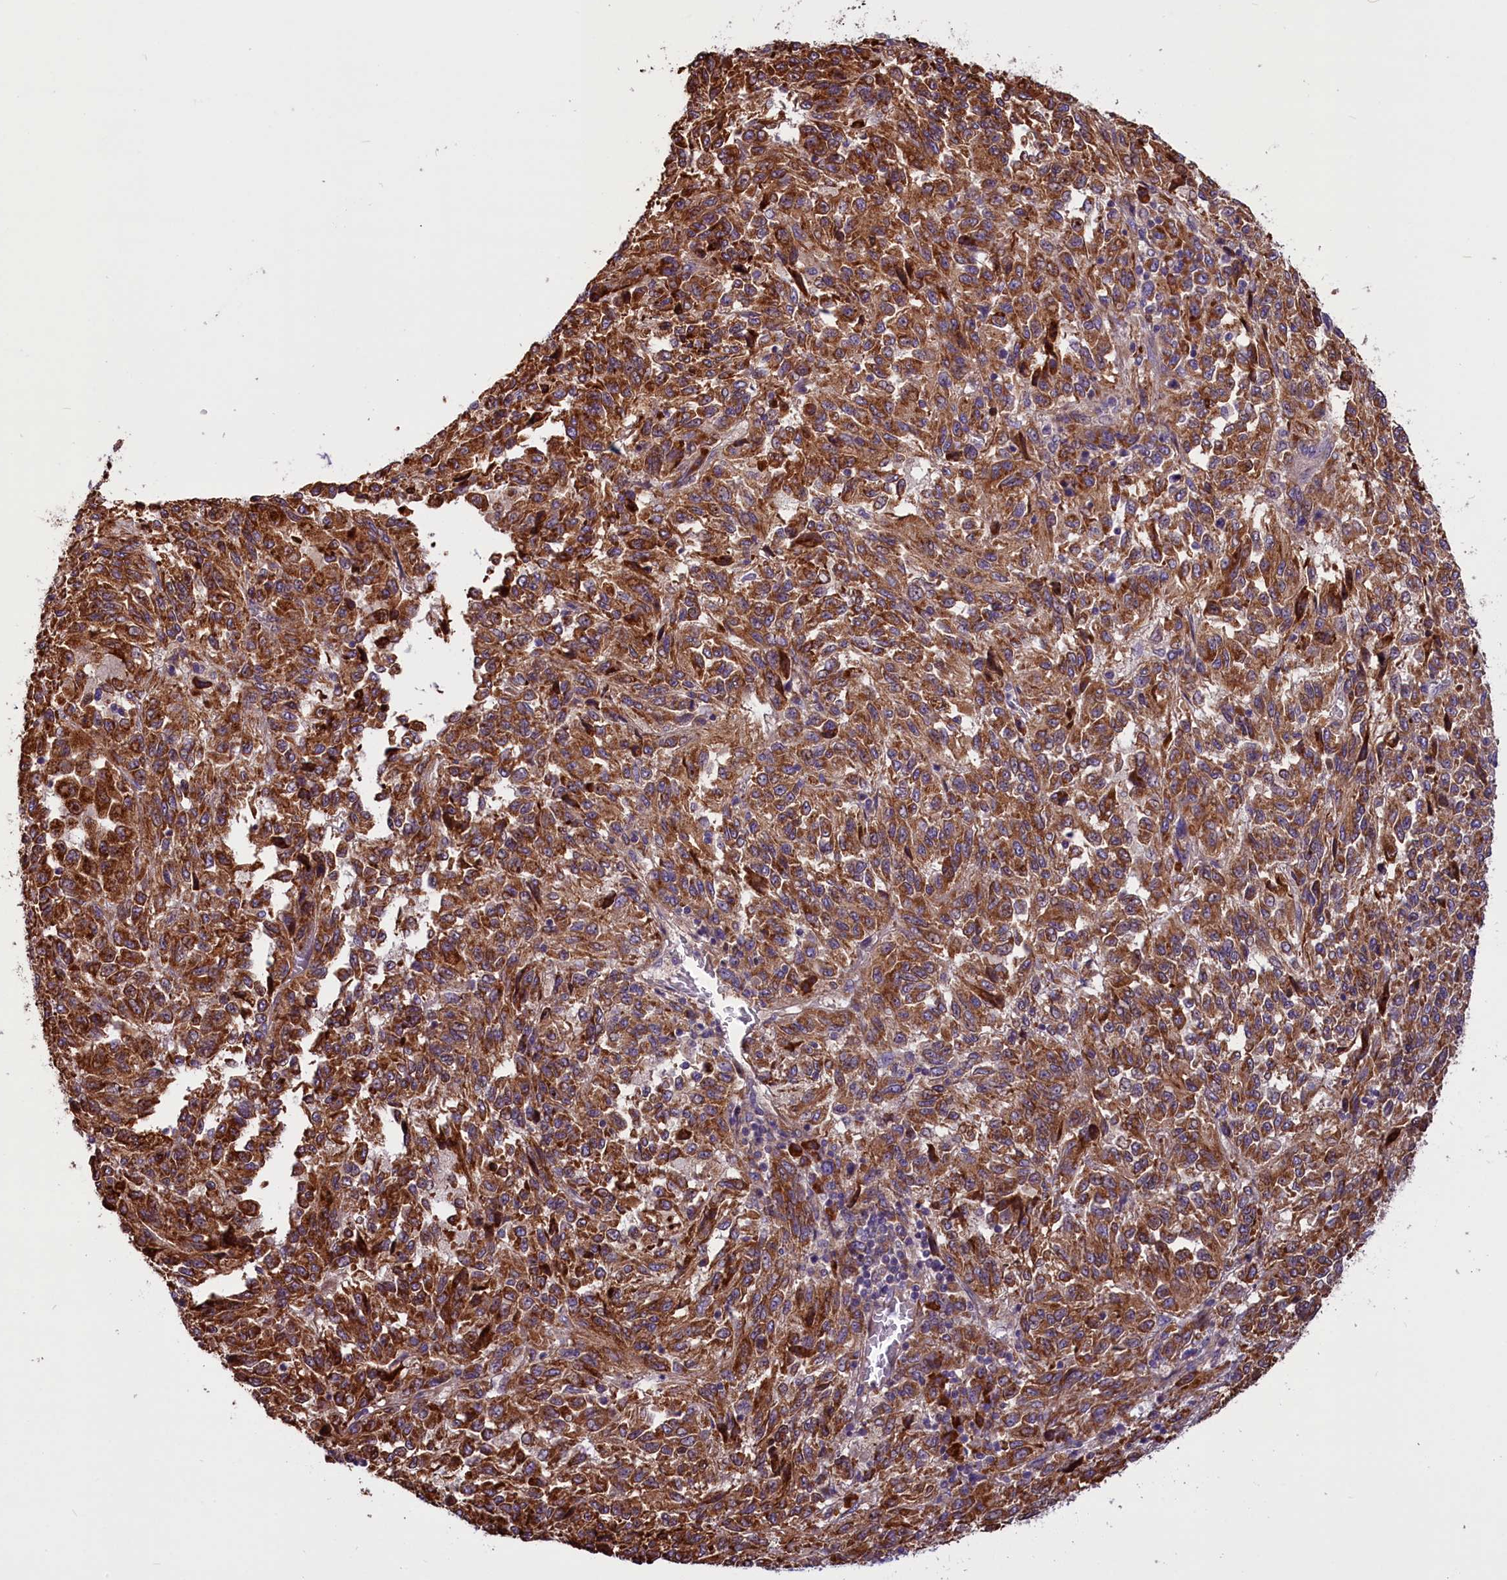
{"staining": {"intensity": "strong", "quantity": ">75%", "location": "cytoplasmic/membranous"}, "tissue": "melanoma", "cell_type": "Tumor cells", "image_type": "cancer", "snomed": [{"axis": "morphology", "description": "Malignant melanoma, Metastatic site"}, {"axis": "topography", "description": "Lung"}], "caption": "An IHC histopathology image of tumor tissue is shown. Protein staining in brown labels strong cytoplasmic/membranous positivity in melanoma within tumor cells.", "gene": "FRY", "patient": {"sex": "male", "age": 64}}